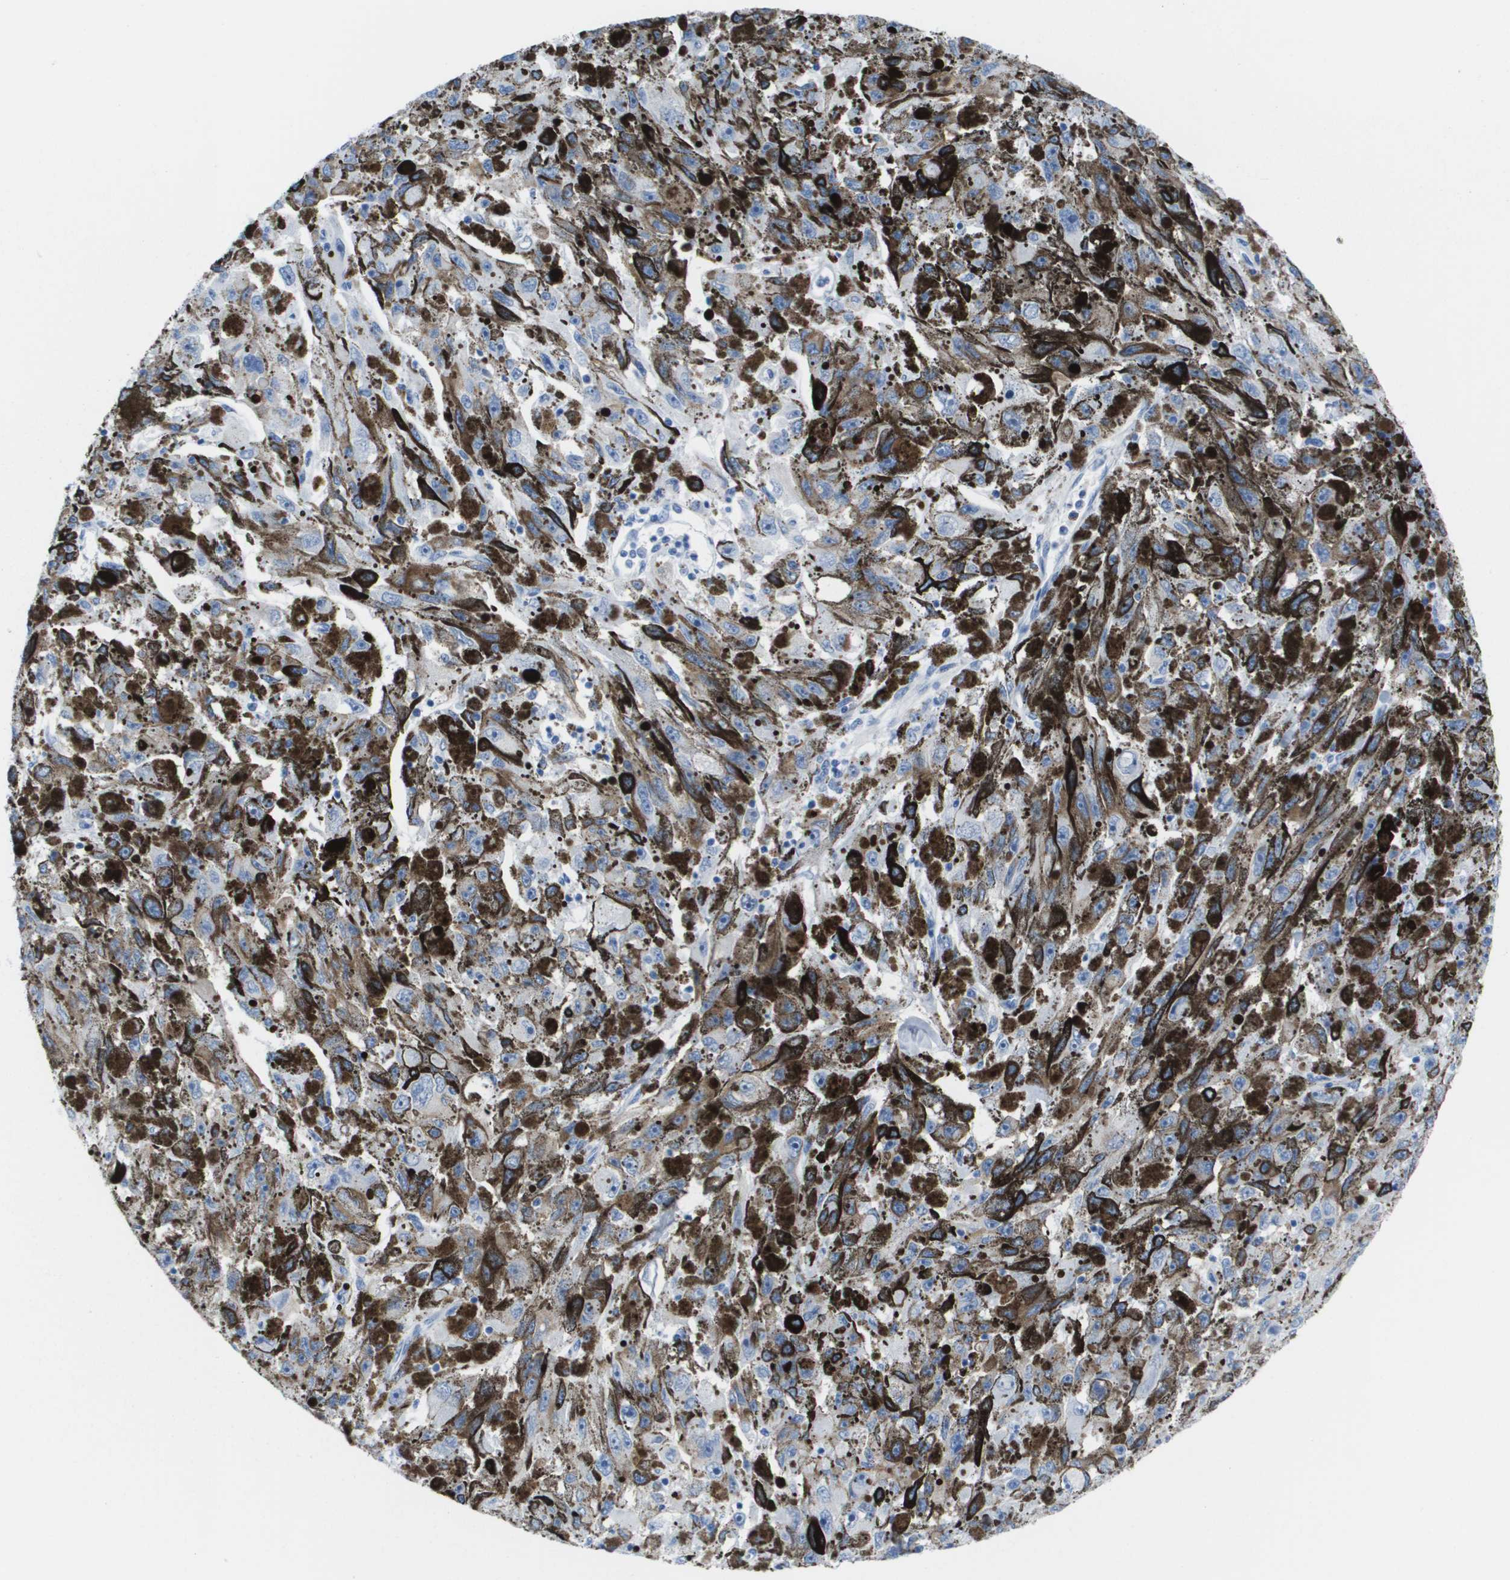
{"staining": {"intensity": "weak", "quantity": "25%-75%", "location": "cytoplasmic/membranous"}, "tissue": "melanoma", "cell_type": "Tumor cells", "image_type": "cancer", "snomed": [{"axis": "morphology", "description": "Malignant melanoma, NOS"}, {"axis": "topography", "description": "Skin"}], "caption": "A brown stain shows weak cytoplasmic/membranous staining of a protein in human melanoma tumor cells.", "gene": "KCNA3", "patient": {"sex": "female", "age": 104}}